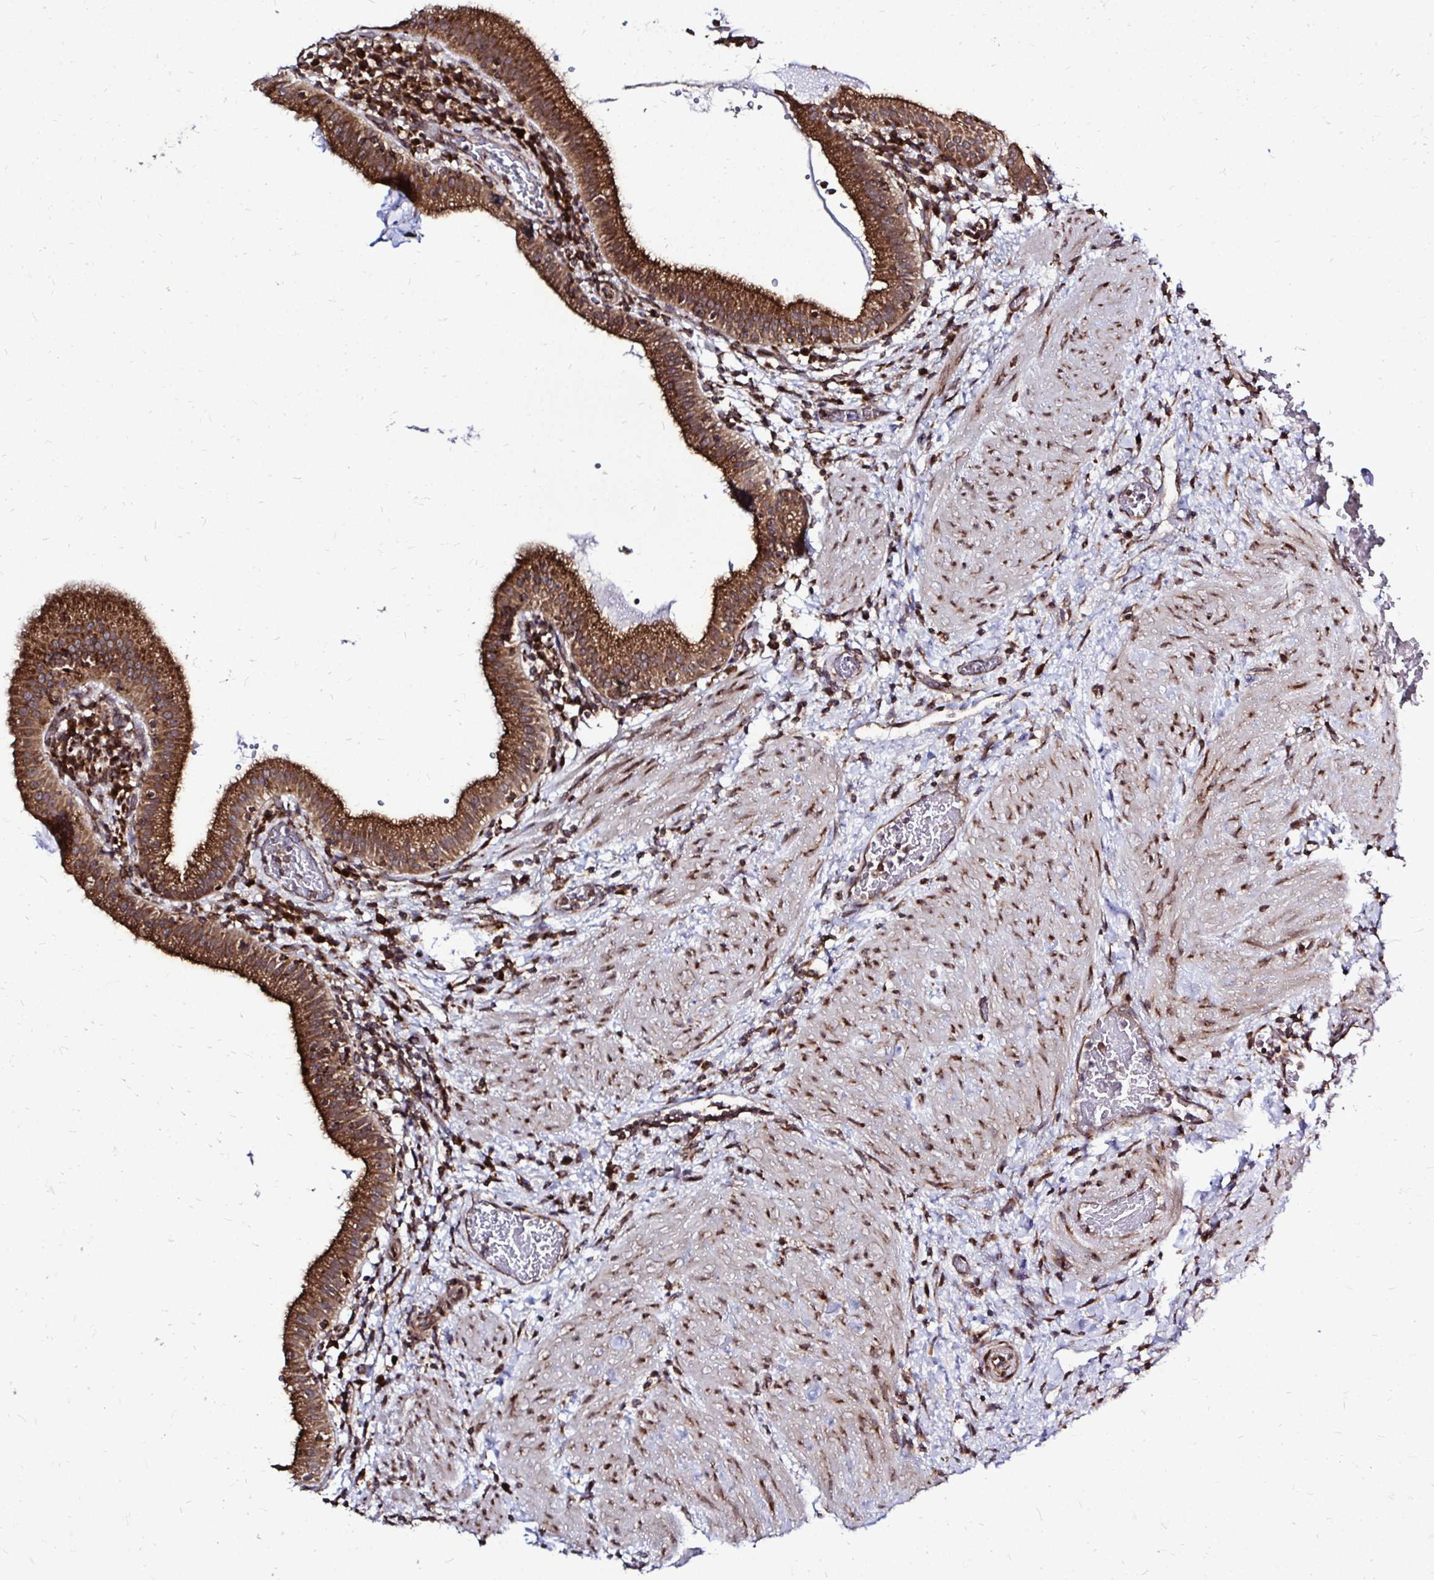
{"staining": {"intensity": "moderate", "quantity": ">75%", "location": "cytoplasmic/membranous,nuclear"}, "tissue": "gallbladder", "cell_type": "Glandular cells", "image_type": "normal", "snomed": [{"axis": "morphology", "description": "Normal tissue, NOS"}, {"axis": "topography", "description": "Gallbladder"}], "caption": "This histopathology image reveals immunohistochemistry (IHC) staining of normal gallbladder, with medium moderate cytoplasmic/membranous,nuclear expression in about >75% of glandular cells.", "gene": "FMR1", "patient": {"sex": "male", "age": 26}}